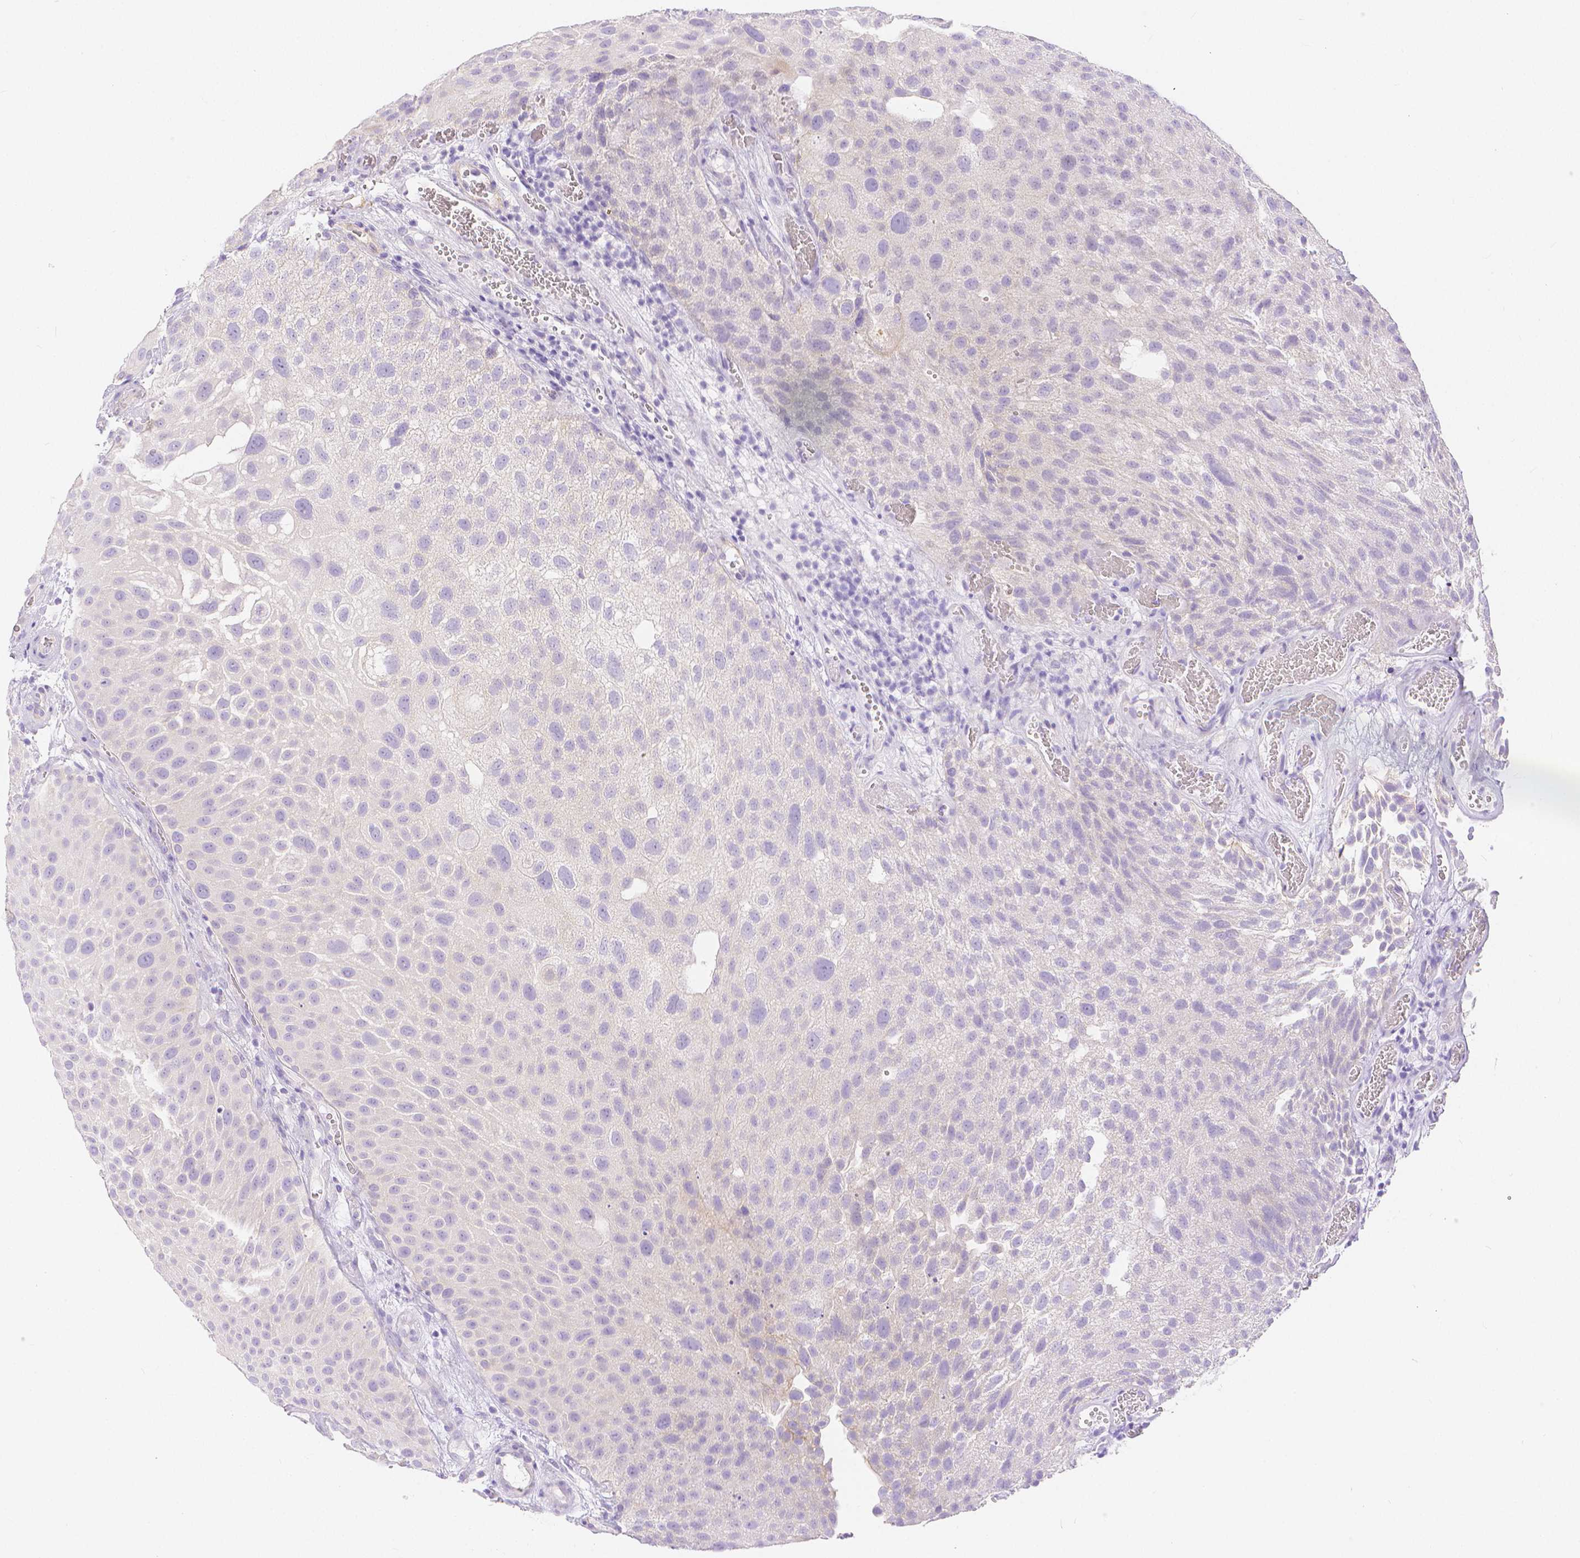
{"staining": {"intensity": "negative", "quantity": "none", "location": "none"}, "tissue": "urothelial cancer", "cell_type": "Tumor cells", "image_type": "cancer", "snomed": [{"axis": "morphology", "description": "Urothelial carcinoma, Low grade"}, {"axis": "topography", "description": "Urinary bladder"}], "caption": "IHC photomicrograph of neoplastic tissue: human urothelial carcinoma (low-grade) stained with DAB reveals no significant protein staining in tumor cells.", "gene": "SLC27A5", "patient": {"sex": "male", "age": 72}}